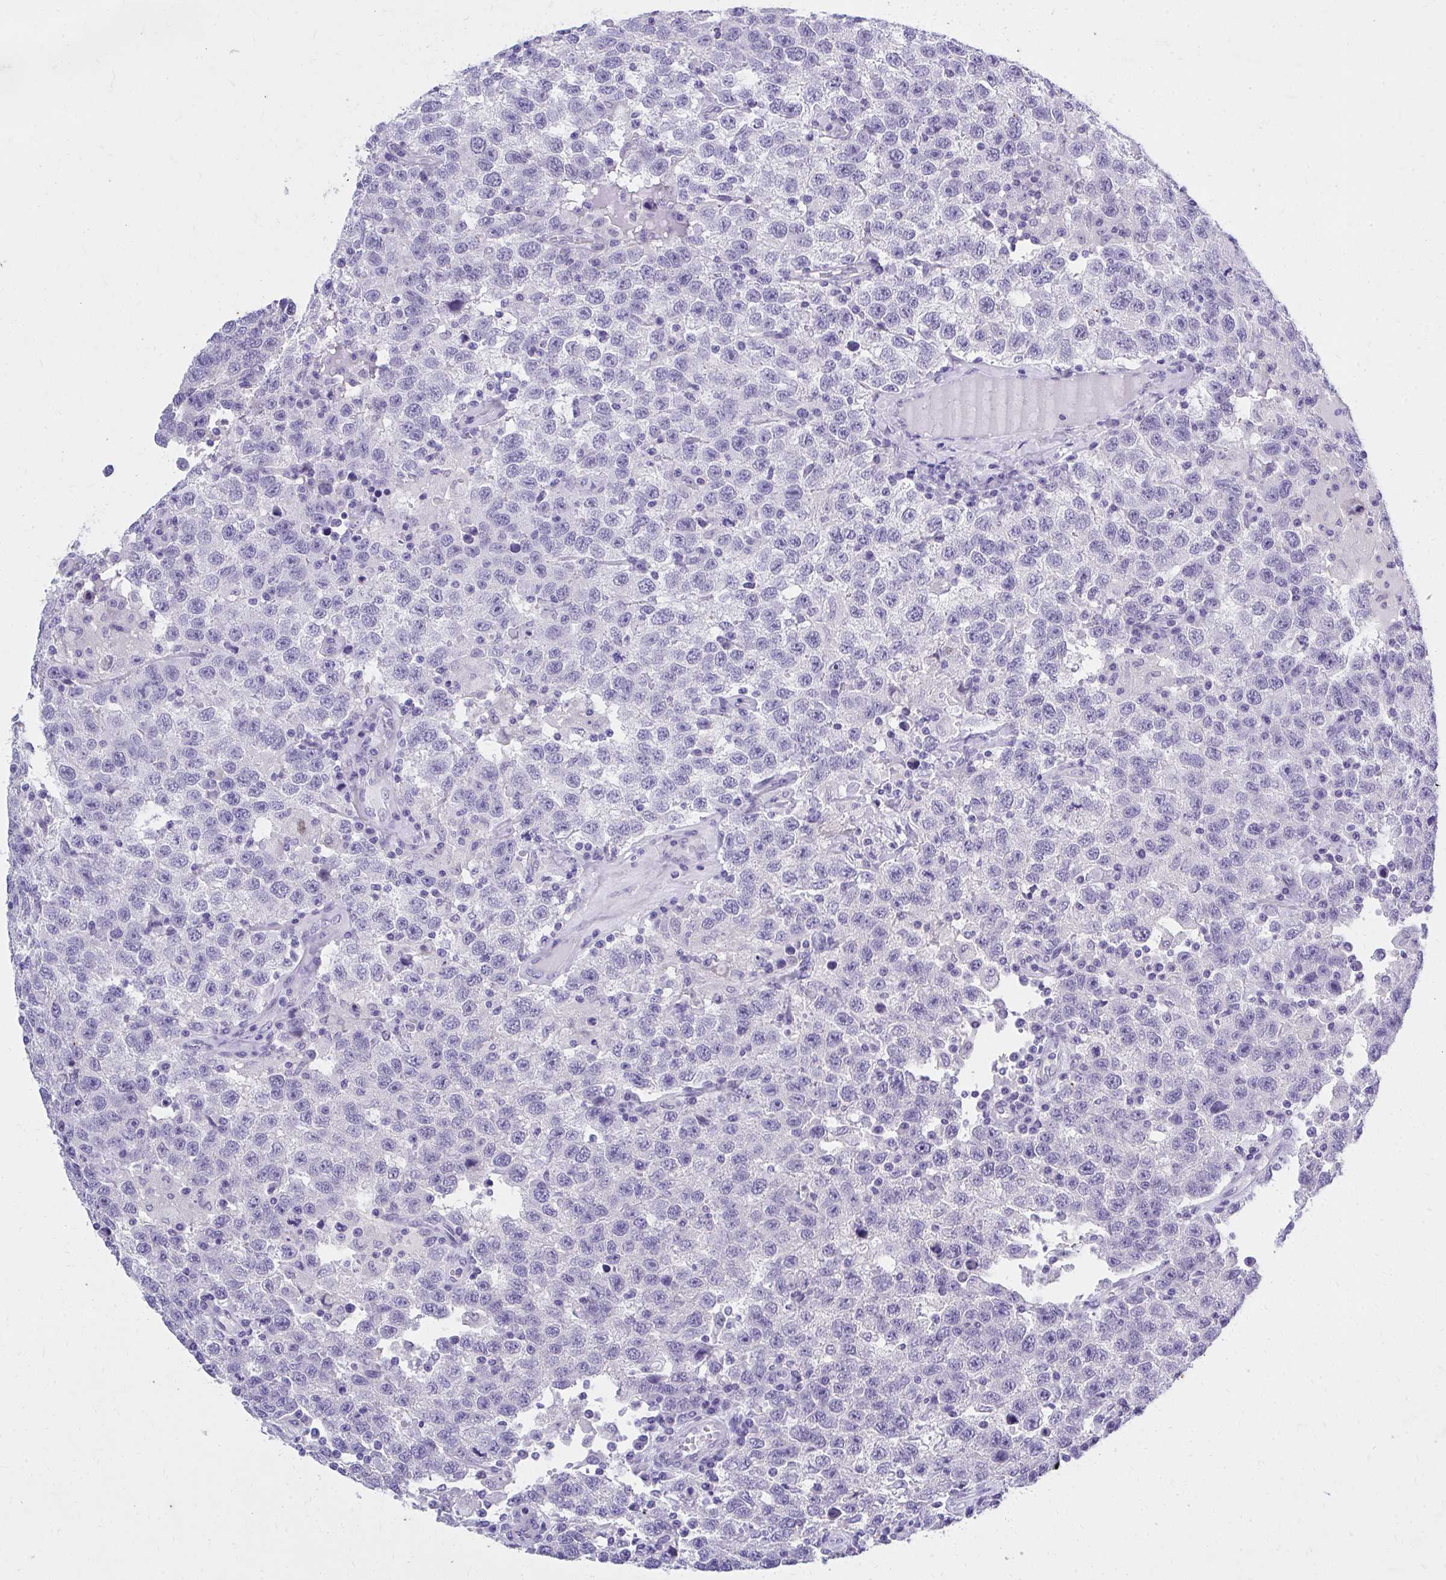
{"staining": {"intensity": "negative", "quantity": "none", "location": "none"}, "tissue": "testis cancer", "cell_type": "Tumor cells", "image_type": "cancer", "snomed": [{"axis": "morphology", "description": "Seminoma, NOS"}, {"axis": "topography", "description": "Testis"}], "caption": "Immunohistochemistry histopathology image of human testis cancer stained for a protein (brown), which reveals no positivity in tumor cells. The staining is performed using DAB brown chromogen with nuclei counter-stained in using hematoxylin.", "gene": "KLK1", "patient": {"sex": "male", "age": 41}}